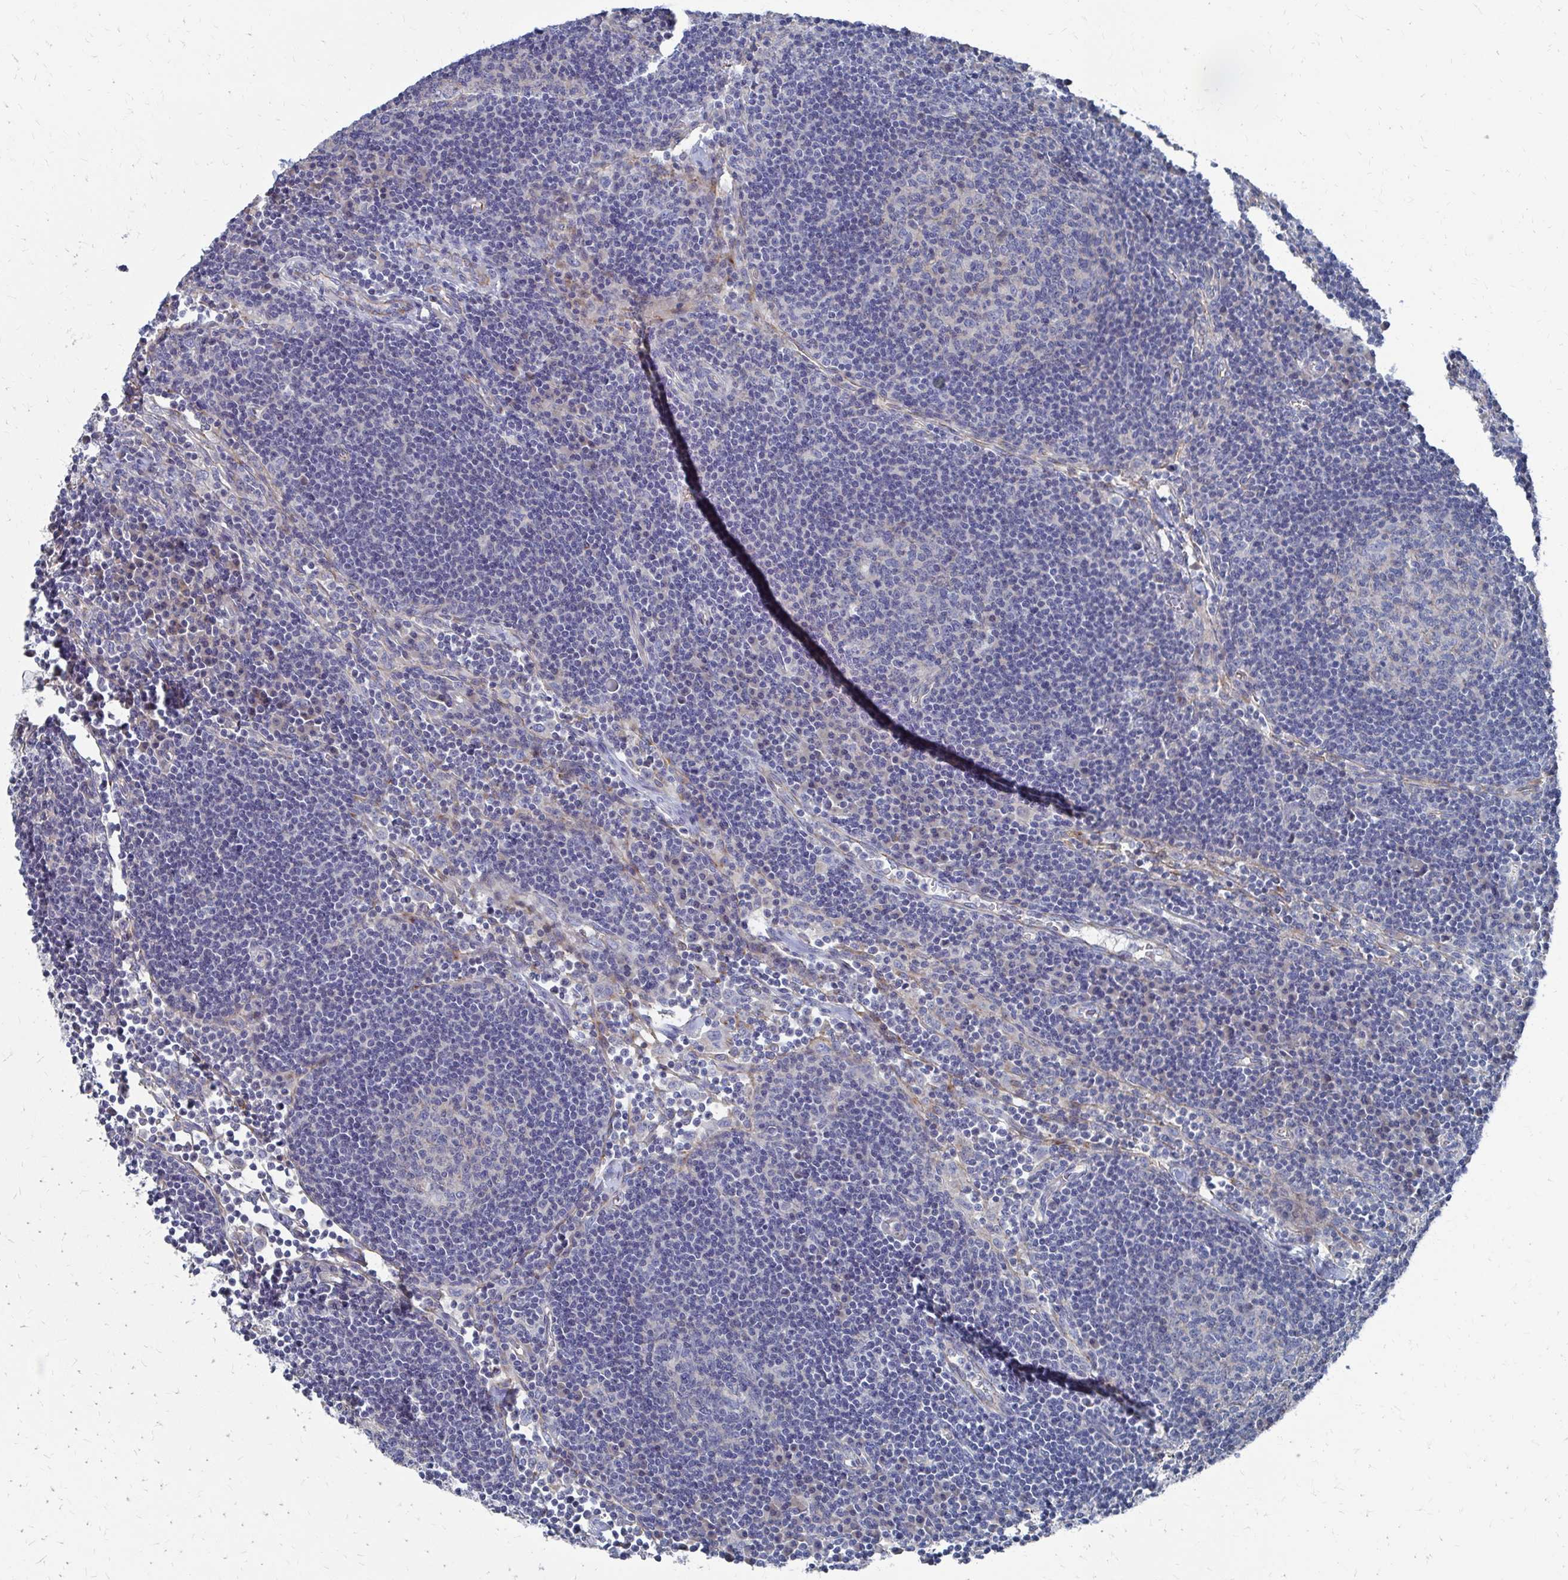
{"staining": {"intensity": "negative", "quantity": "none", "location": "none"}, "tissue": "lymph node", "cell_type": "Germinal center cells", "image_type": "normal", "snomed": [{"axis": "morphology", "description": "Normal tissue, NOS"}, {"axis": "topography", "description": "Lymph node"}], "caption": "DAB immunohistochemical staining of normal lymph node shows no significant staining in germinal center cells.", "gene": "PLEKHG7", "patient": {"sex": "male", "age": 67}}